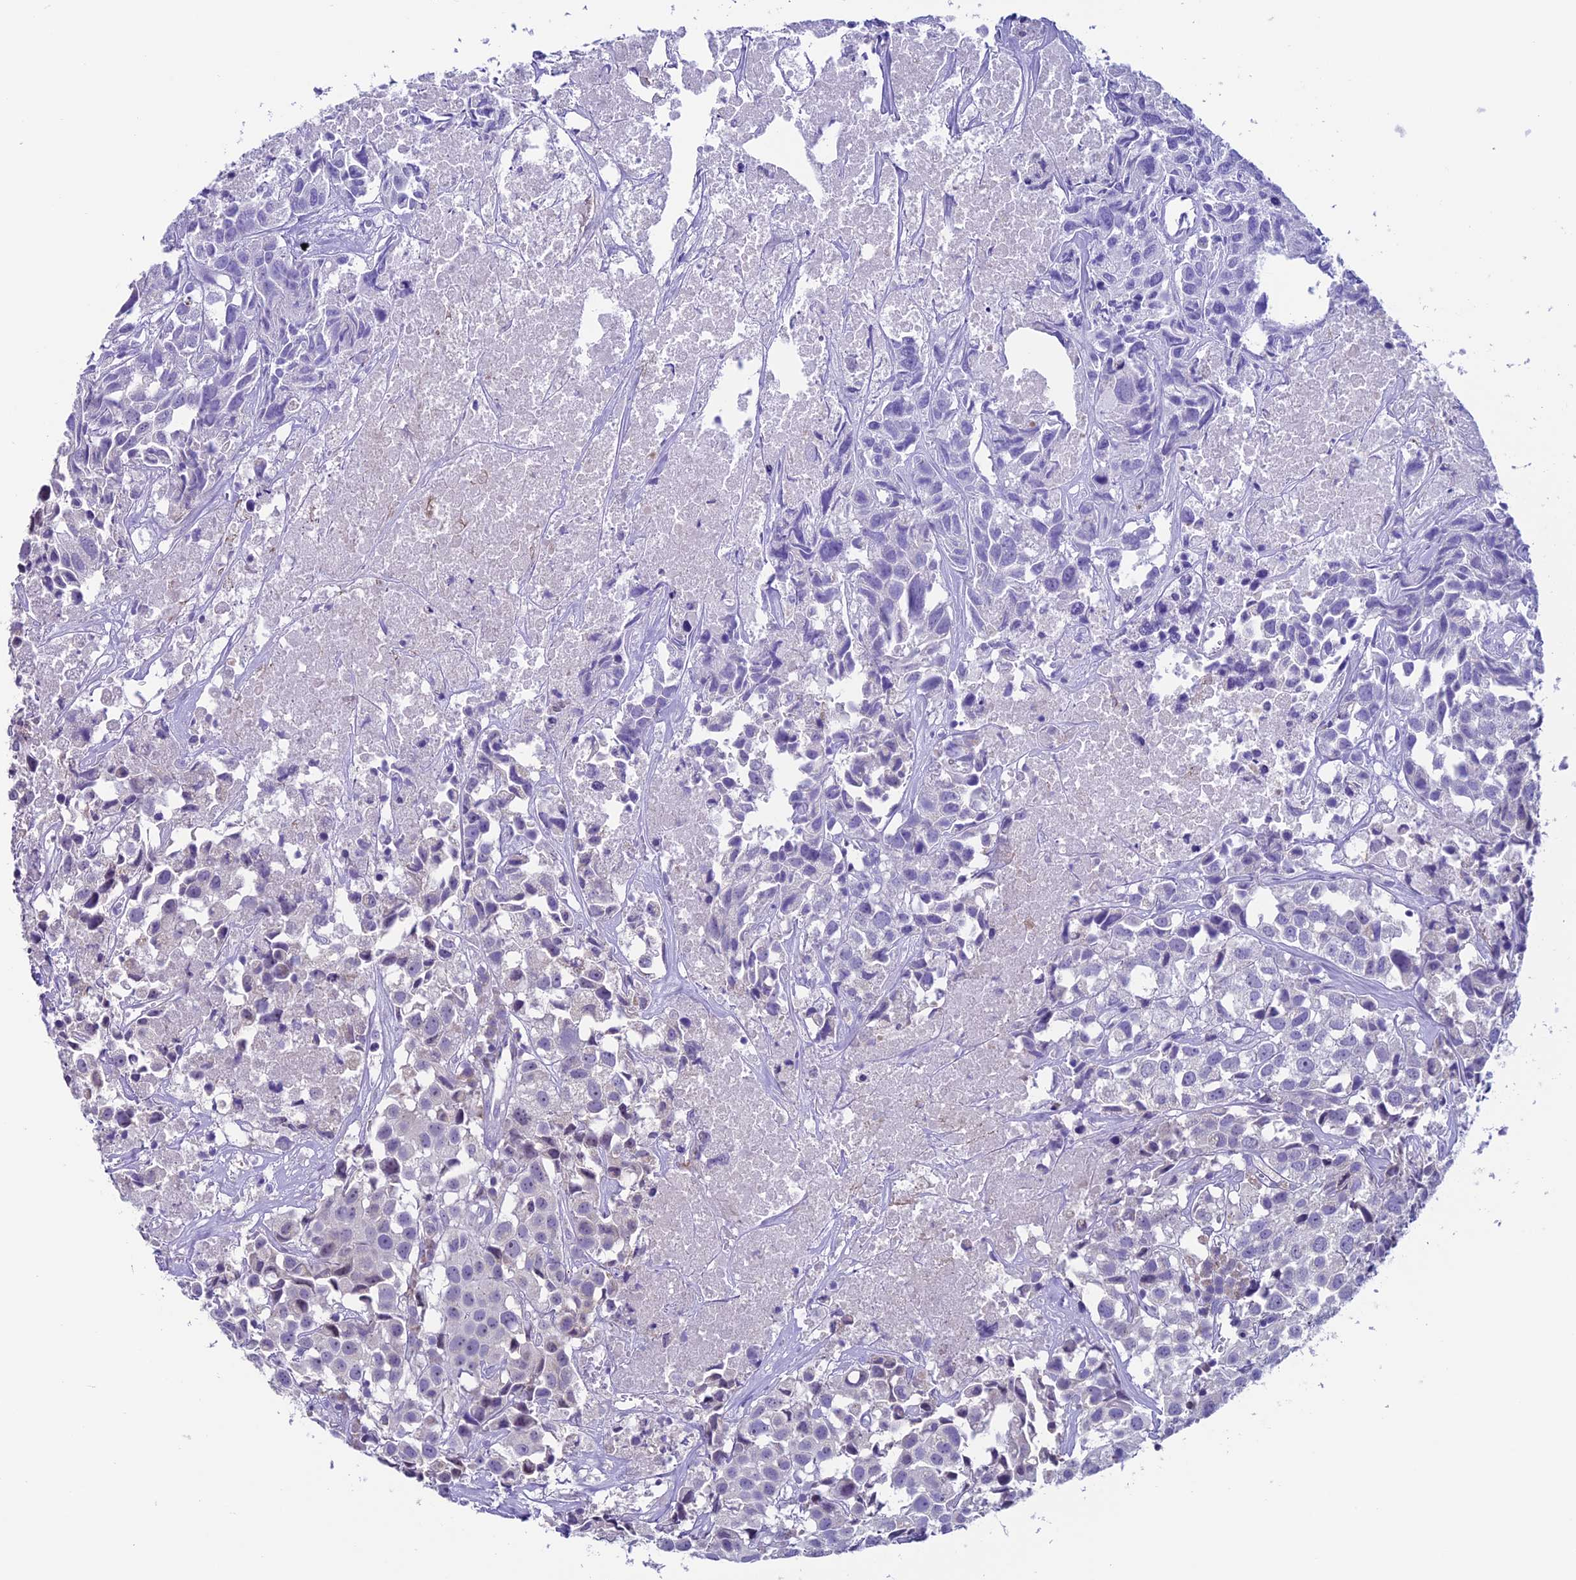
{"staining": {"intensity": "negative", "quantity": "none", "location": "none"}, "tissue": "urothelial cancer", "cell_type": "Tumor cells", "image_type": "cancer", "snomed": [{"axis": "morphology", "description": "Urothelial carcinoma, High grade"}, {"axis": "topography", "description": "Urinary bladder"}], "caption": "Urothelial cancer was stained to show a protein in brown. There is no significant positivity in tumor cells. (IHC, brightfield microscopy, high magnification).", "gene": "SLC10A1", "patient": {"sex": "female", "age": 75}}